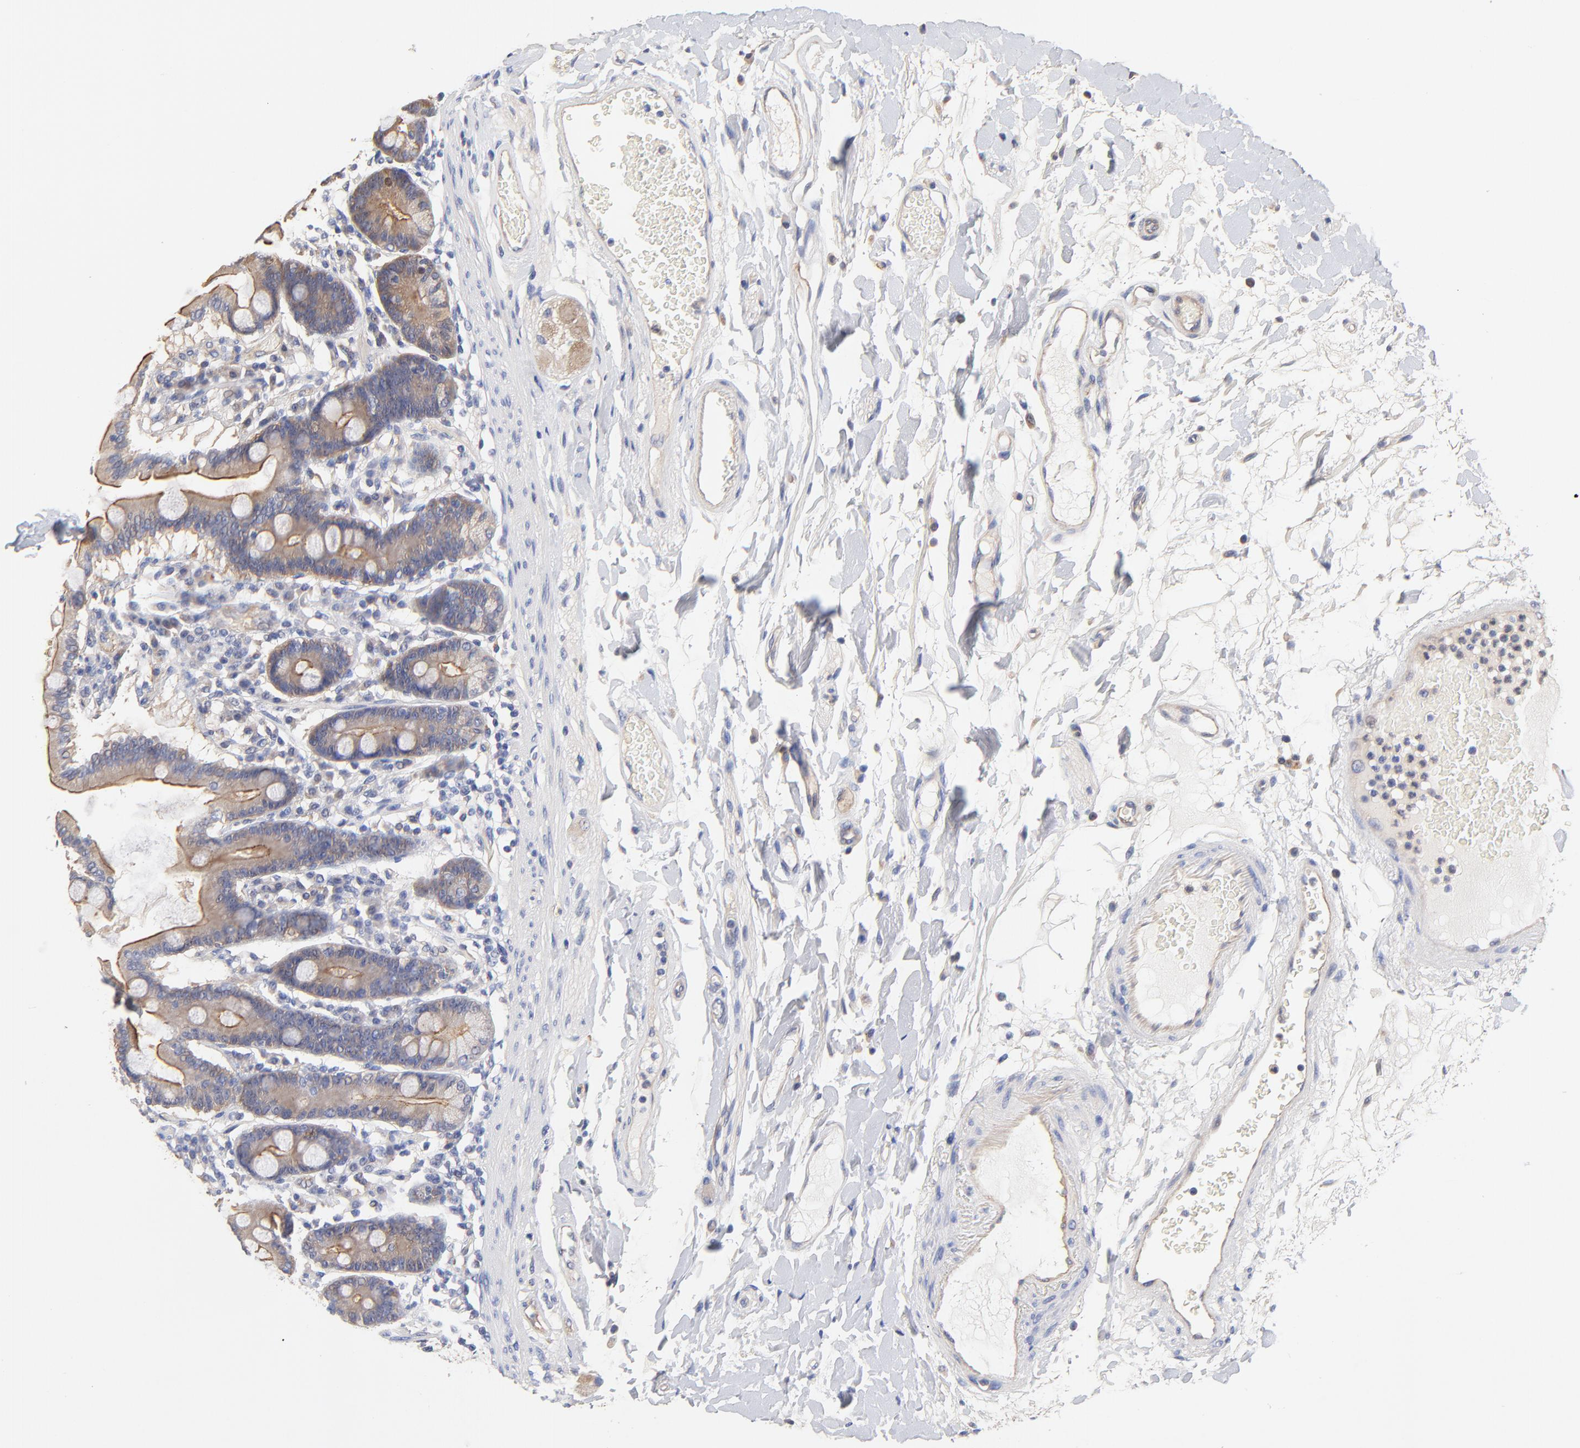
{"staining": {"intensity": "moderate", "quantity": ">75%", "location": "cytoplasmic/membranous"}, "tissue": "duodenum", "cell_type": "Glandular cells", "image_type": "normal", "snomed": [{"axis": "morphology", "description": "Normal tissue, NOS"}, {"axis": "topography", "description": "Duodenum"}], "caption": "High-magnification brightfield microscopy of unremarkable duodenum stained with DAB (brown) and counterstained with hematoxylin (blue). glandular cells exhibit moderate cytoplasmic/membranous expression is appreciated in about>75% of cells.", "gene": "FBXL2", "patient": {"sex": "female", "age": 64}}